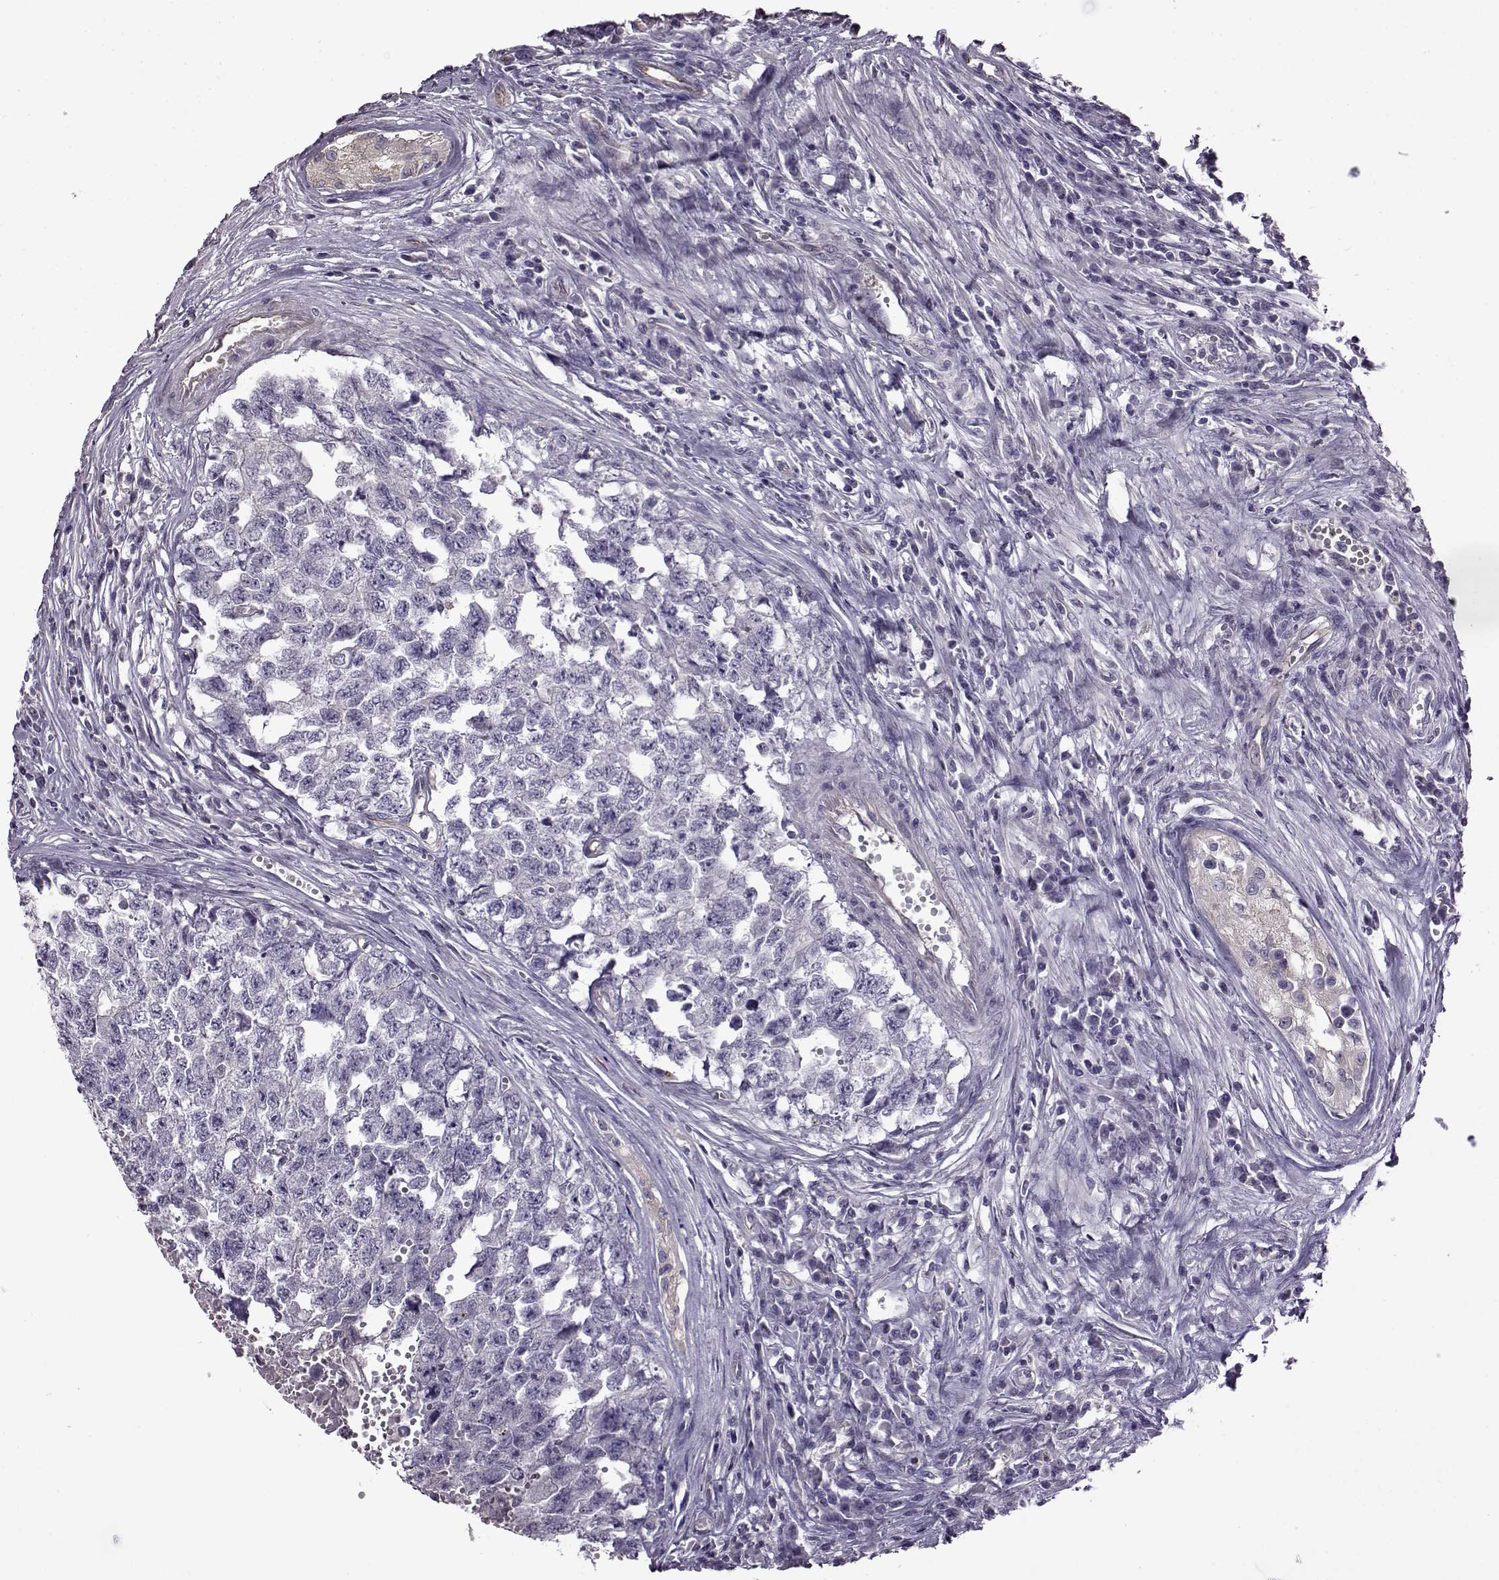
{"staining": {"intensity": "negative", "quantity": "none", "location": "none"}, "tissue": "testis cancer", "cell_type": "Tumor cells", "image_type": "cancer", "snomed": [{"axis": "morphology", "description": "Seminoma, NOS"}, {"axis": "morphology", "description": "Carcinoma, Embryonal, NOS"}, {"axis": "topography", "description": "Testis"}], "caption": "IHC of human testis cancer (embryonal carcinoma) reveals no staining in tumor cells.", "gene": "EDDM3B", "patient": {"sex": "male", "age": 22}}